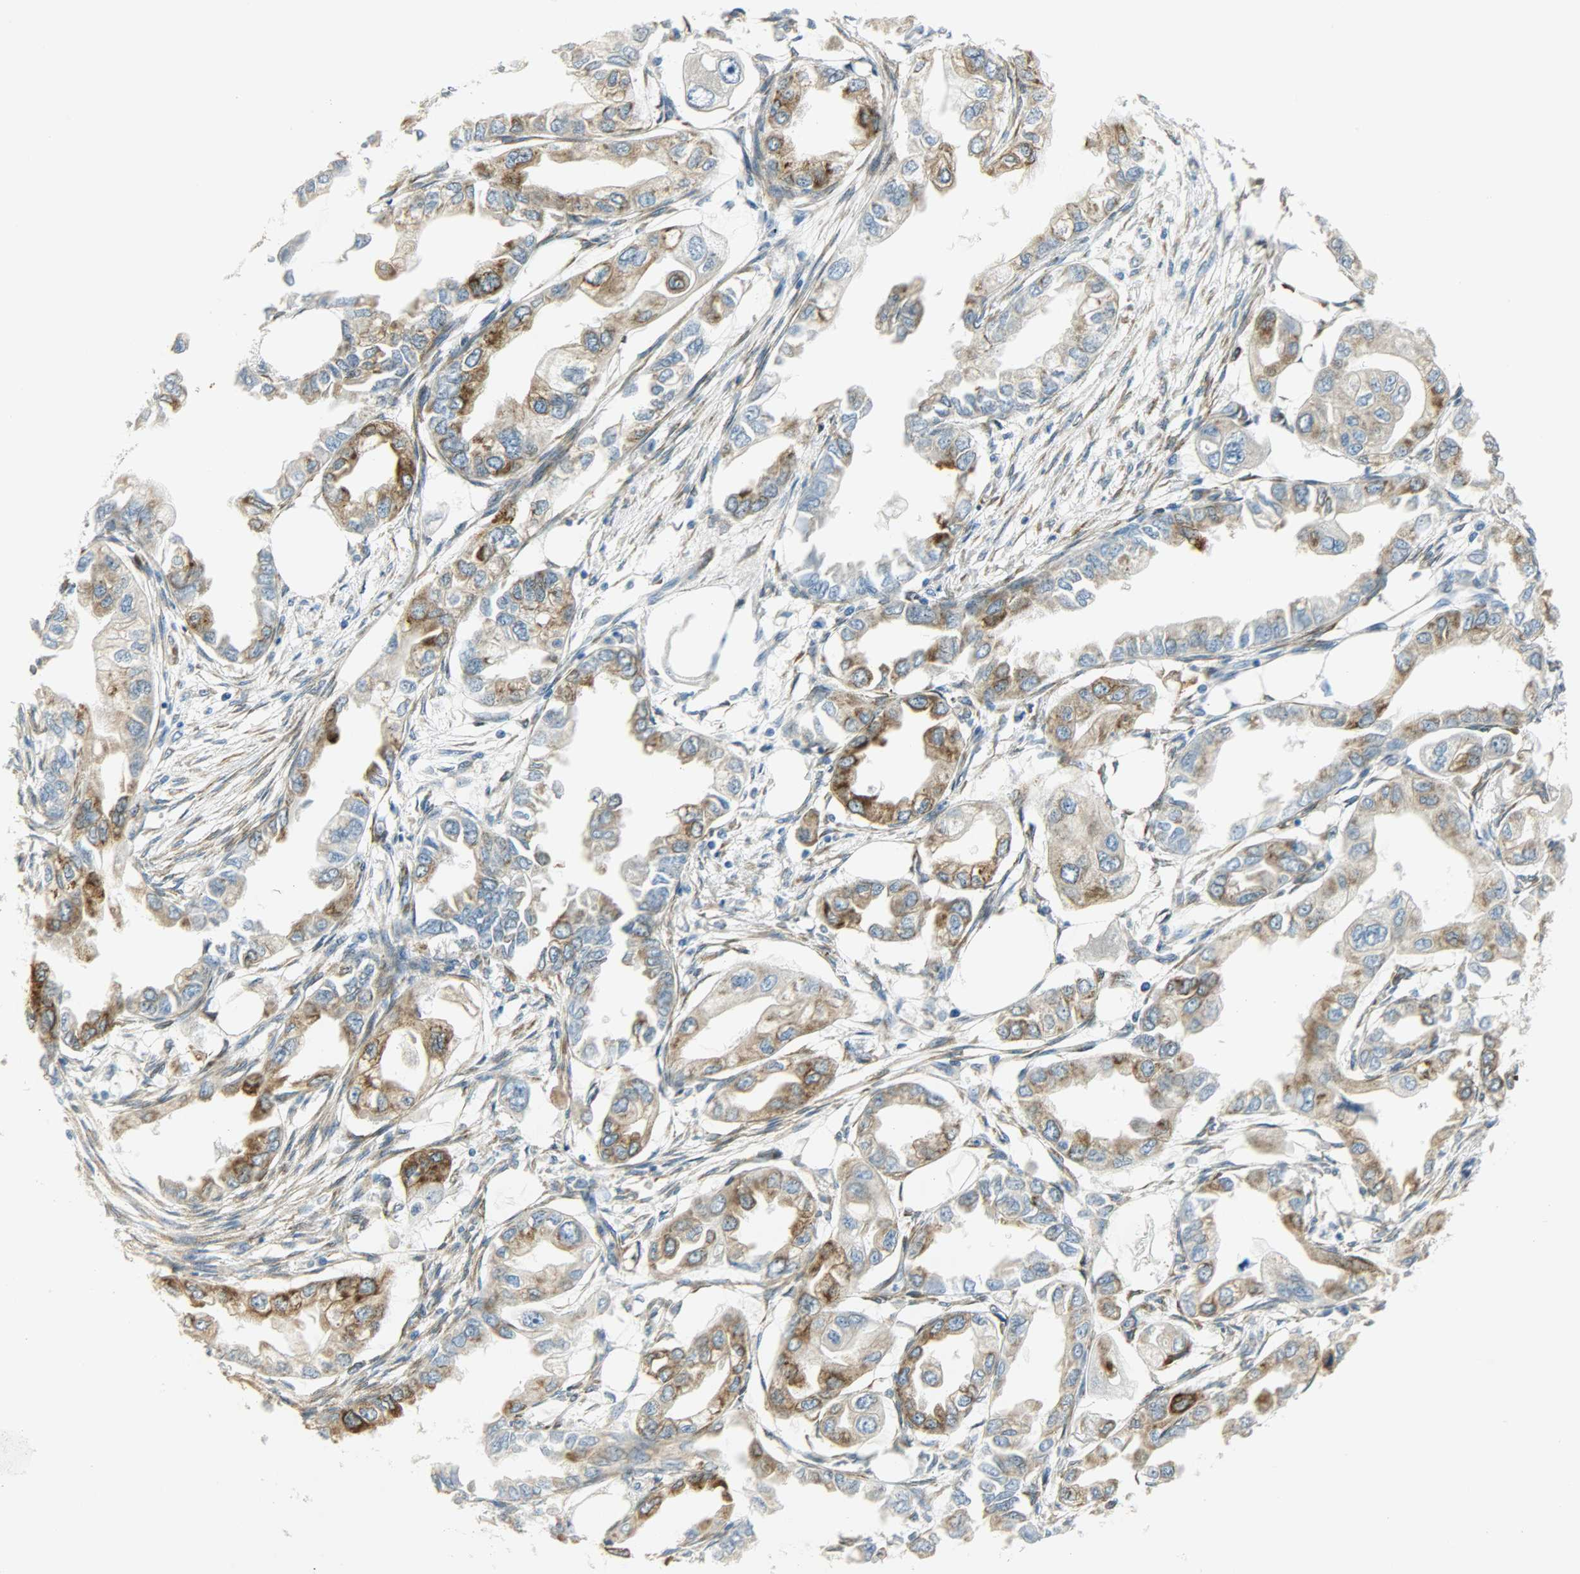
{"staining": {"intensity": "moderate", "quantity": ">75%", "location": "cytoplasmic/membranous"}, "tissue": "endometrial cancer", "cell_type": "Tumor cells", "image_type": "cancer", "snomed": [{"axis": "morphology", "description": "Adenocarcinoma, NOS"}, {"axis": "topography", "description": "Endometrium"}], "caption": "DAB immunohistochemical staining of human endometrial cancer (adenocarcinoma) reveals moderate cytoplasmic/membranous protein expression in about >75% of tumor cells.", "gene": "PKD2", "patient": {"sex": "female", "age": 67}}